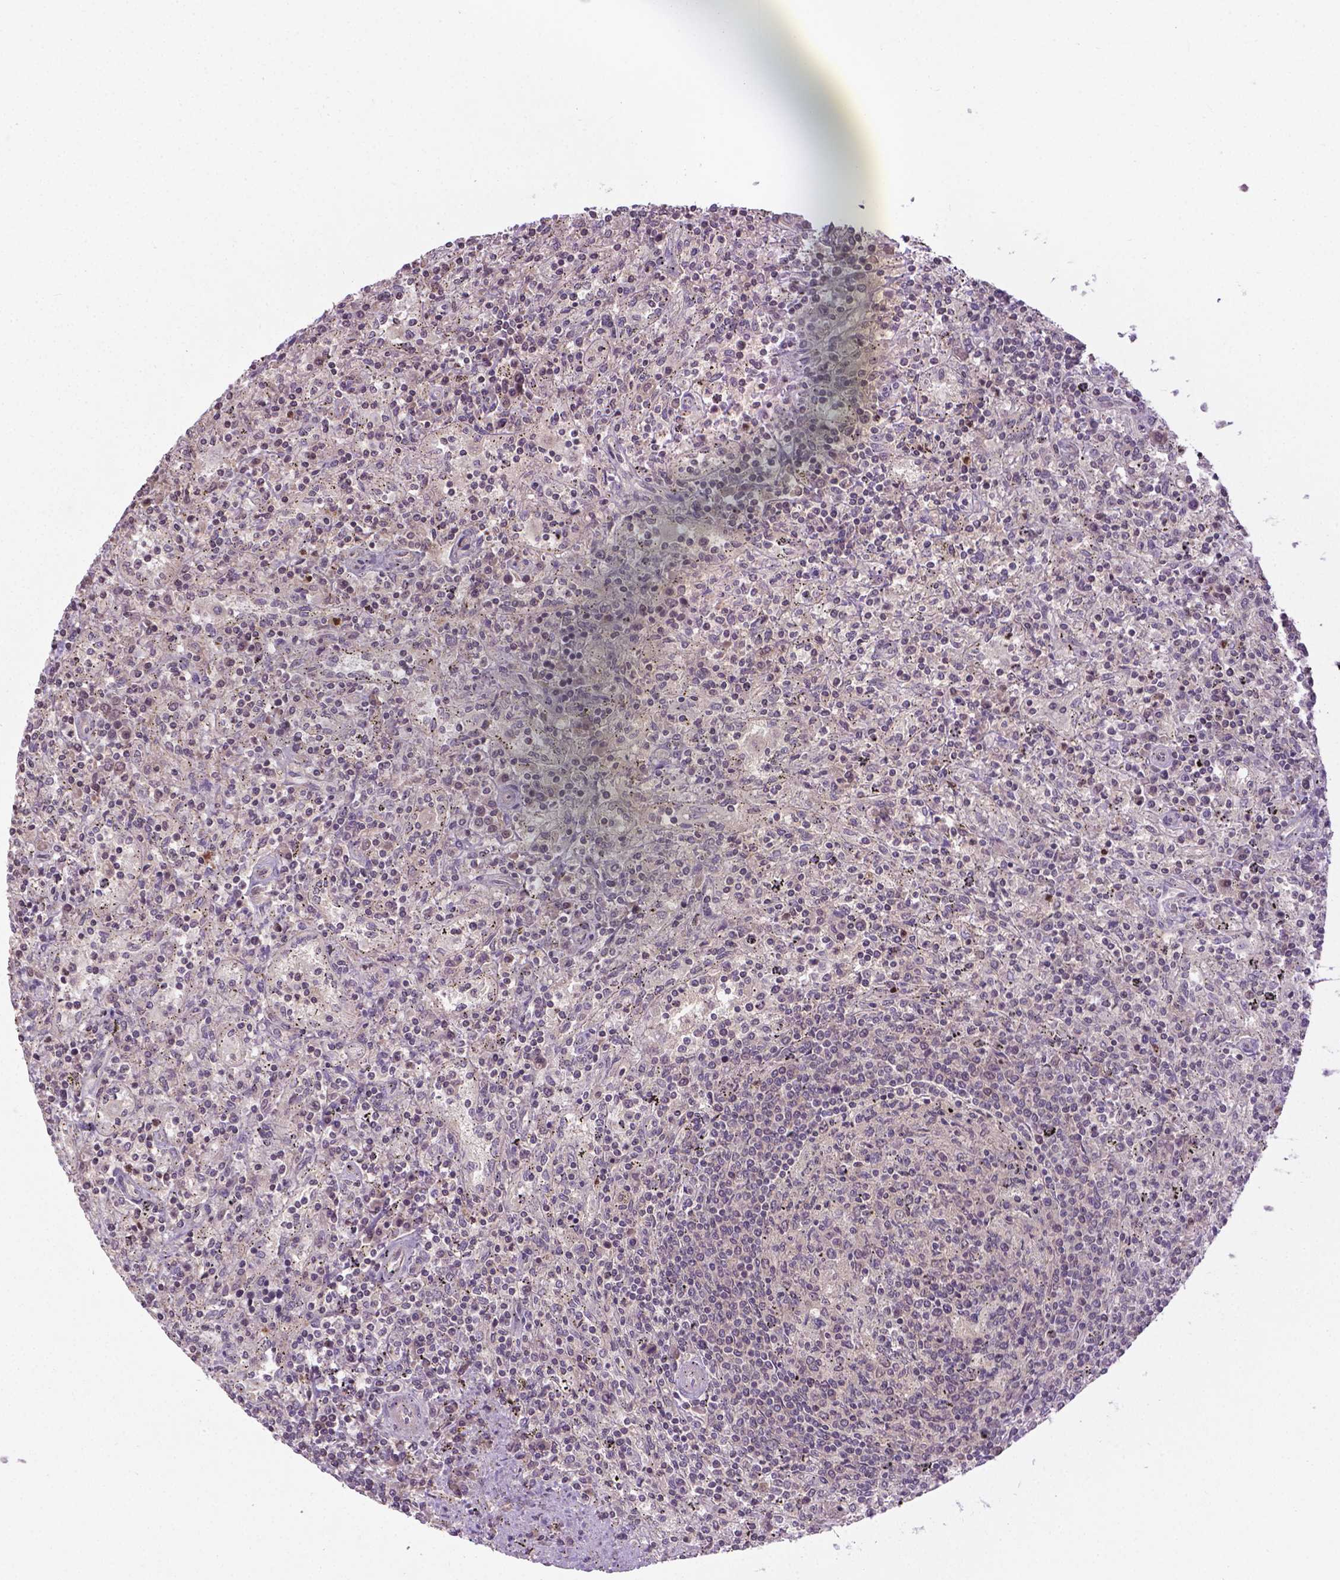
{"staining": {"intensity": "negative", "quantity": "none", "location": "none"}, "tissue": "lymphoma", "cell_type": "Tumor cells", "image_type": "cancer", "snomed": [{"axis": "morphology", "description": "Malignant lymphoma, non-Hodgkin's type, Low grade"}, {"axis": "topography", "description": "Spleen"}], "caption": "Immunohistochemistry (IHC) histopathology image of neoplastic tissue: human malignant lymphoma, non-Hodgkin's type (low-grade) stained with DAB (3,3'-diaminobenzidine) demonstrates no significant protein staining in tumor cells.", "gene": "ANKRD54", "patient": {"sex": "male", "age": 62}}